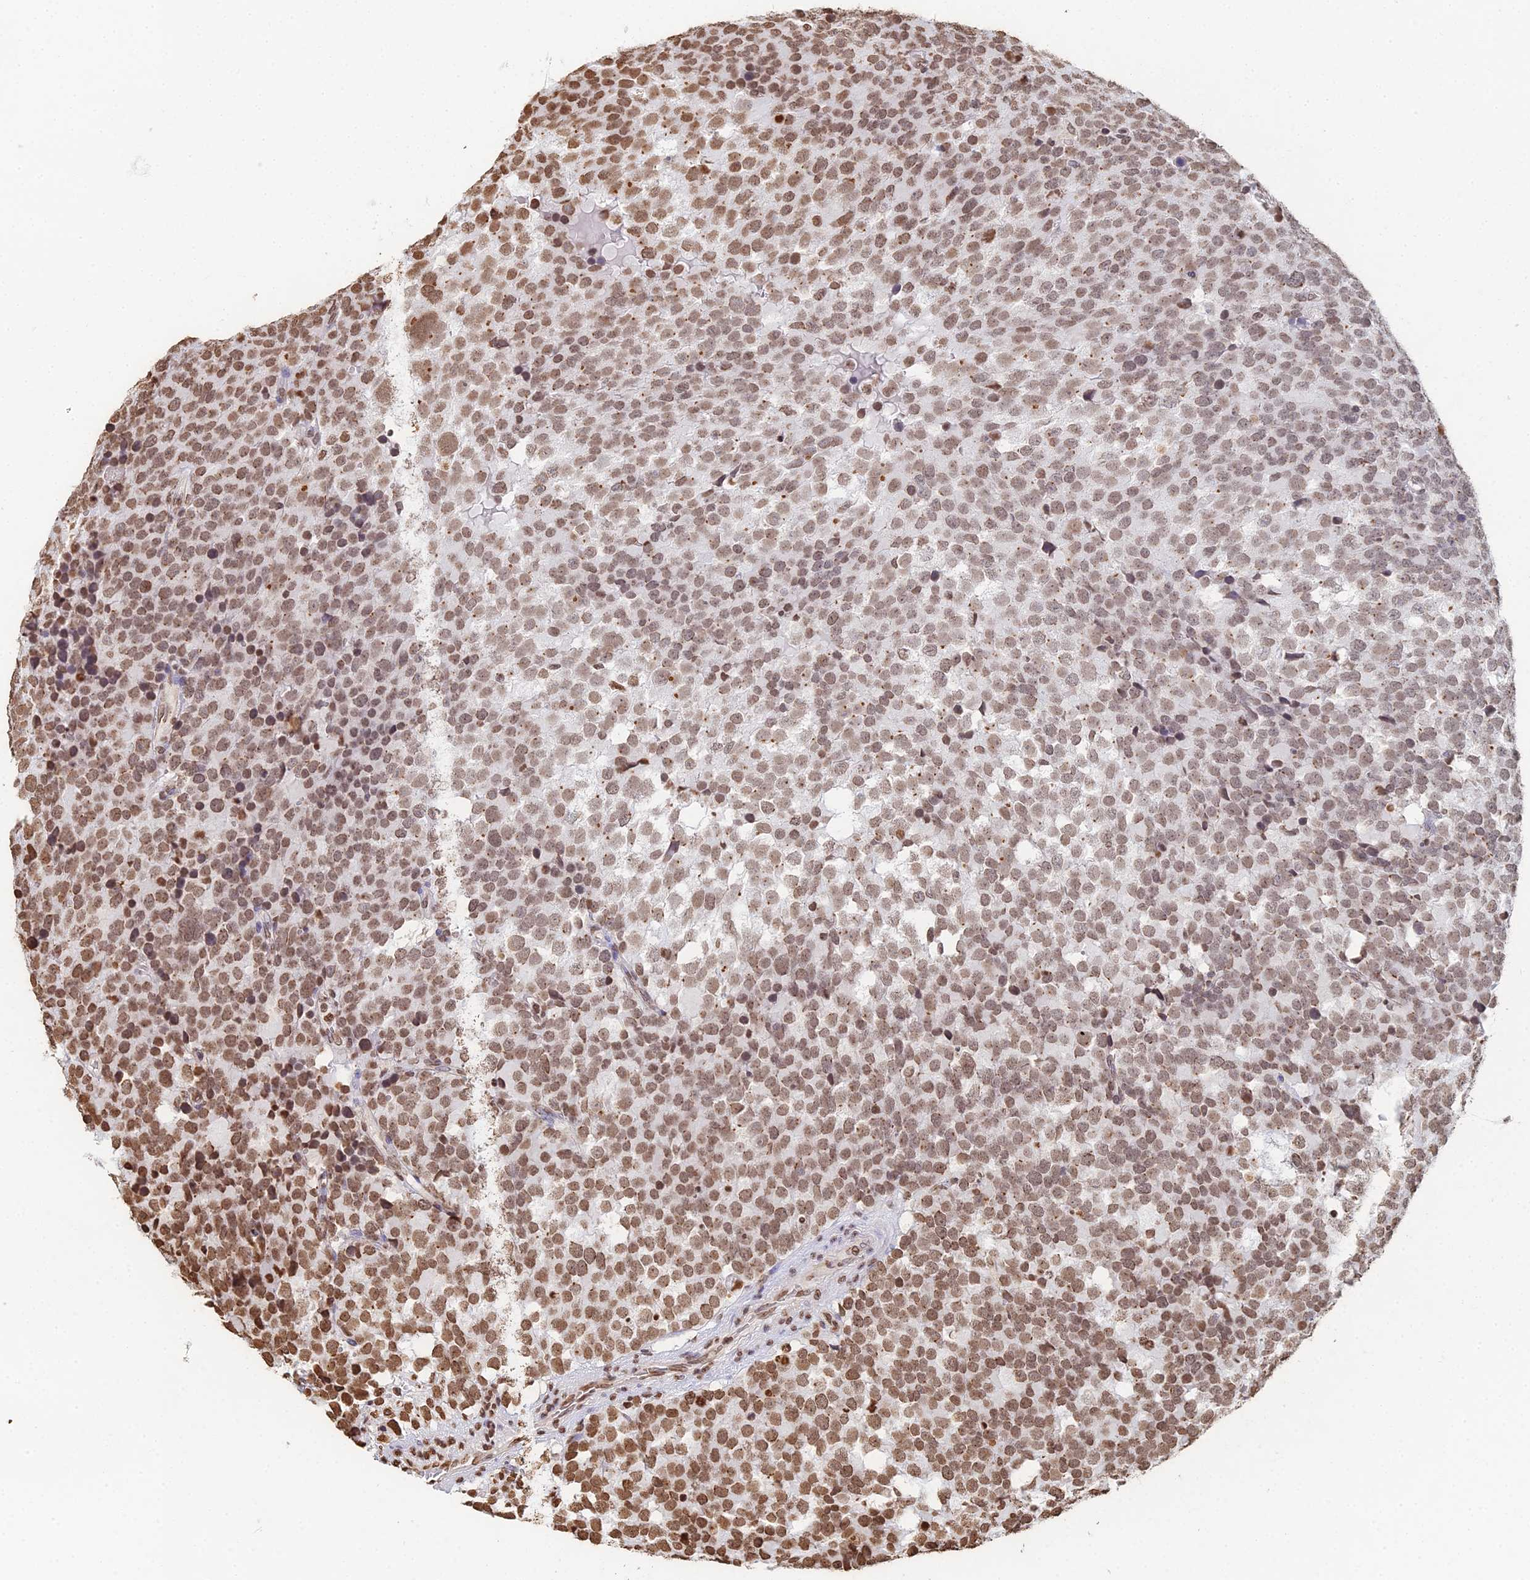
{"staining": {"intensity": "moderate", "quantity": ">75%", "location": "nuclear"}, "tissue": "testis cancer", "cell_type": "Tumor cells", "image_type": "cancer", "snomed": [{"axis": "morphology", "description": "Seminoma, NOS"}, {"axis": "topography", "description": "Testis"}], "caption": "Seminoma (testis) was stained to show a protein in brown. There is medium levels of moderate nuclear staining in approximately >75% of tumor cells.", "gene": "GBP3", "patient": {"sex": "male", "age": 71}}